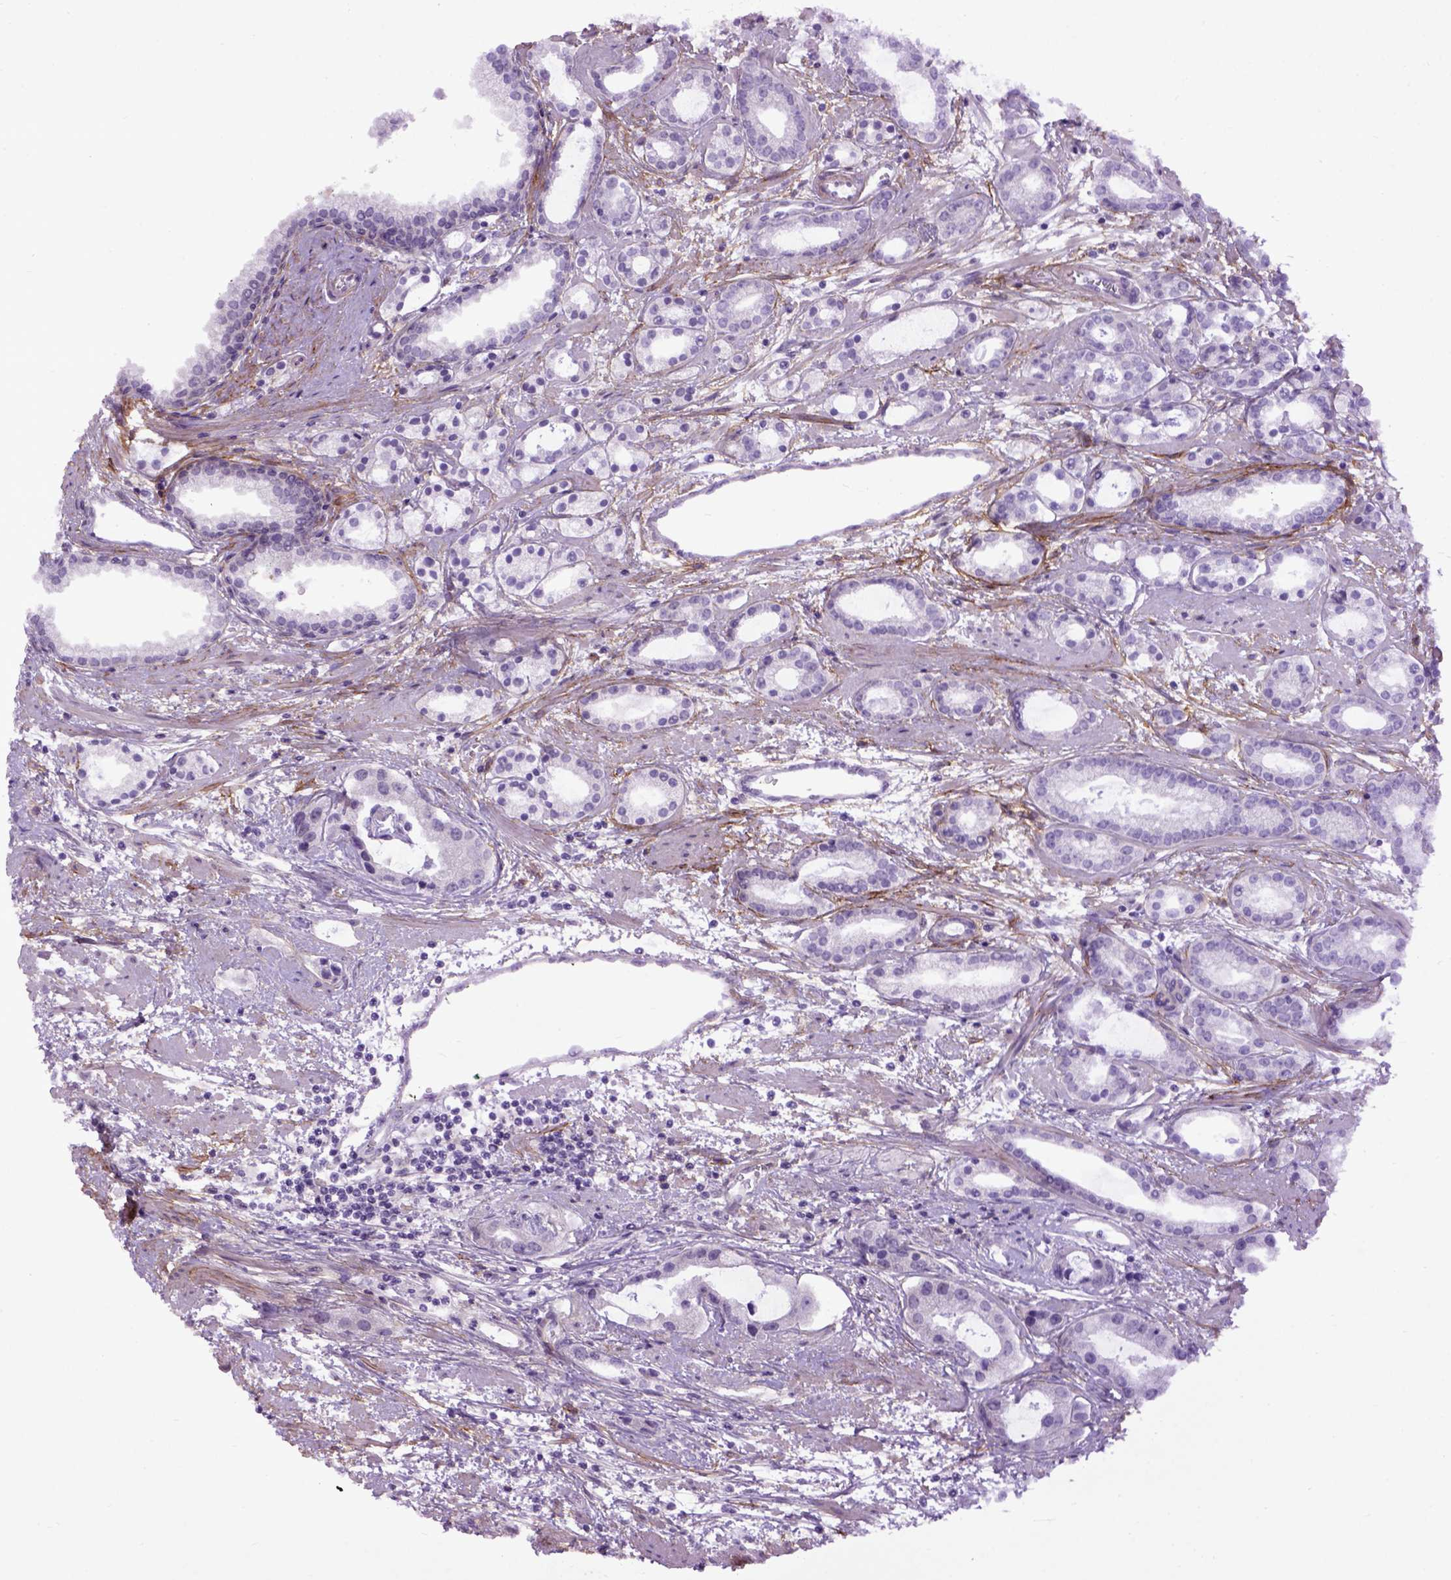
{"staining": {"intensity": "negative", "quantity": "none", "location": "none"}, "tissue": "prostate cancer", "cell_type": "Tumor cells", "image_type": "cancer", "snomed": [{"axis": "morphology", "description": "Adenocarcinoma, Medium grade"}, {"axis": "topography", "description": "Prostate"}], "caption": "This image is of prostate cancer stained with immunohistochemistry to label a protein in brown with the nuclei are counter-stained blue. There is no positivity in tumor cells.", "gene": "EMILIN3", "patient": {"sex": "male", "age": 57}}